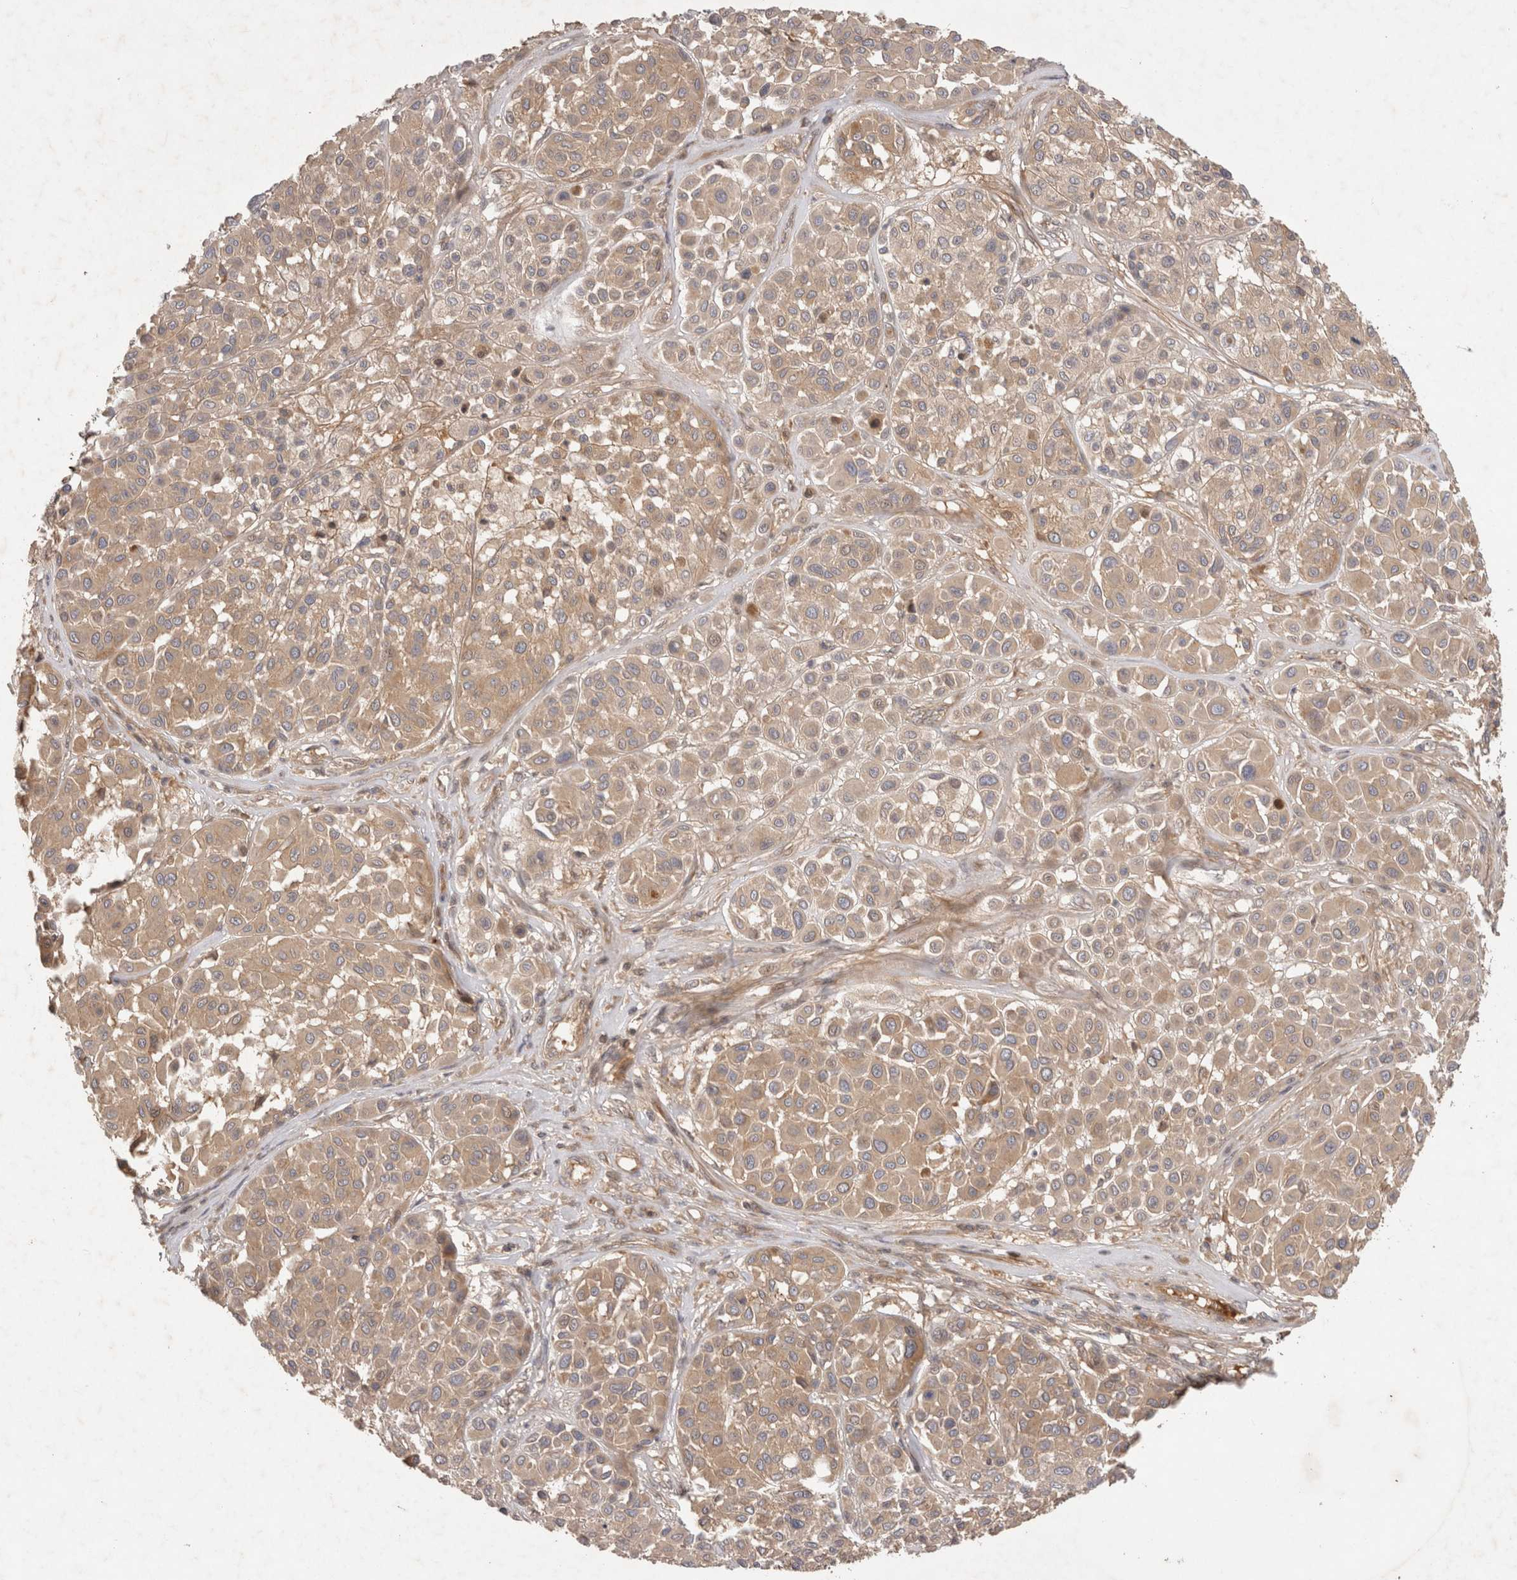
{"staining": {"intensity": "weak", "quantity": ">75%", "location": "cytoplasmic/membranous"}, "tissue": "melanoma", "cell_type": "Tumor cells", "image_type": "cancer", "snomed": [{"axis": "morphology", "description": "Malignant melanoma, Metastatic site"}, {"axis": "topography", "description": "Soft tissue"}], "caption": "The image exhibits immunohistochemical staining of melanoma. There is weak cytoplasmic/membranous expression is present in approximately >75% of tumor cells.", "gene": "PPP1R42", "patient": {"sex": "male", "age": 41}}